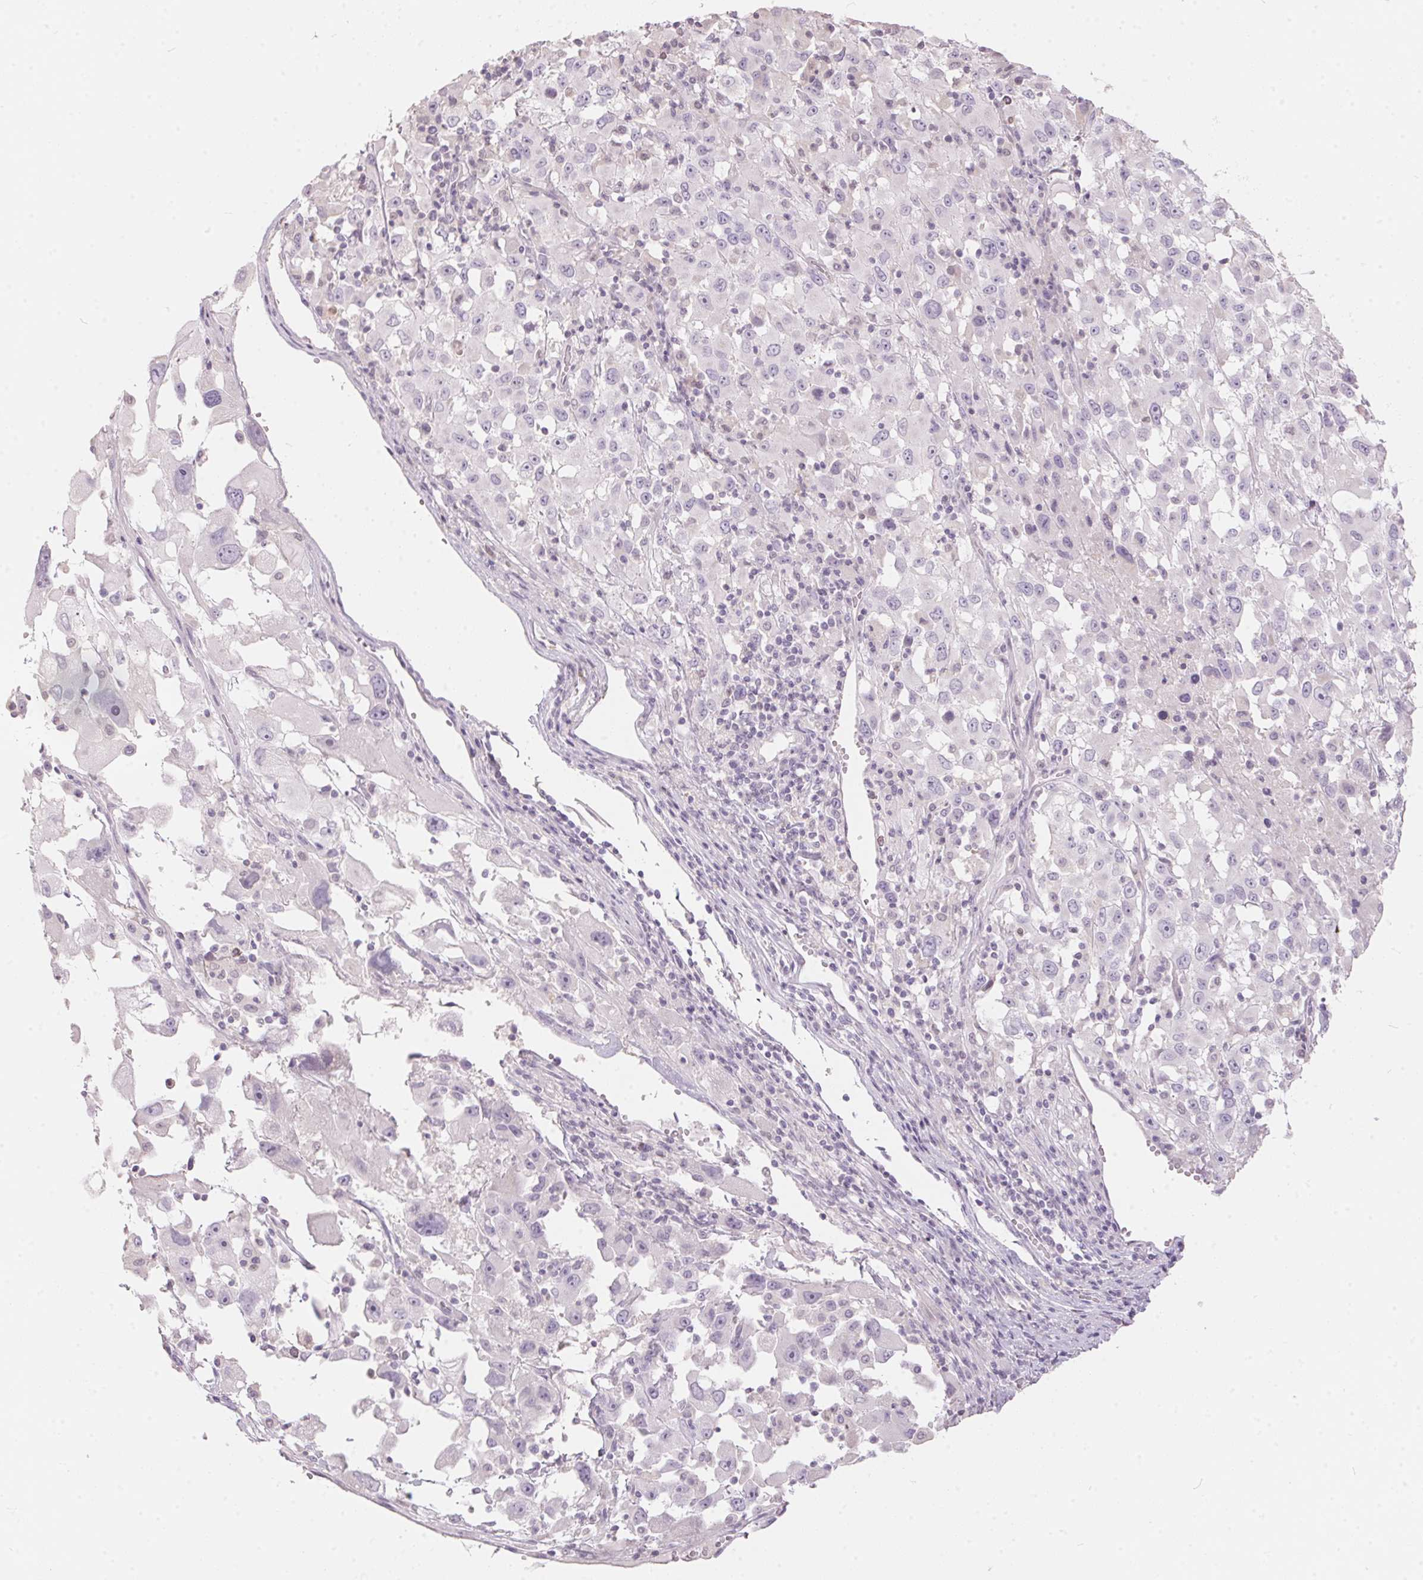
{"staining": {"intensity": "negative", "quantity": "none", "location": "none"}, "tissue": "melanoma", "cell_type": "Tumor cells", "image_type": "cancer", "snomed": [{"axis": "morphology", "description": "Malignant melanoma, Metastatic site"}, {"axis": "topography", "description": "Soft tissue"}], "caption": "High magnification brightfield microscopy of malignant melanoma (metastatic site) stained with DAB (brown) and counterstained with hematoxylin (blue): tumor cells show no significant staining.", "gene": "SERPINB1", "patient": {"sex": "male", "age": 50}}